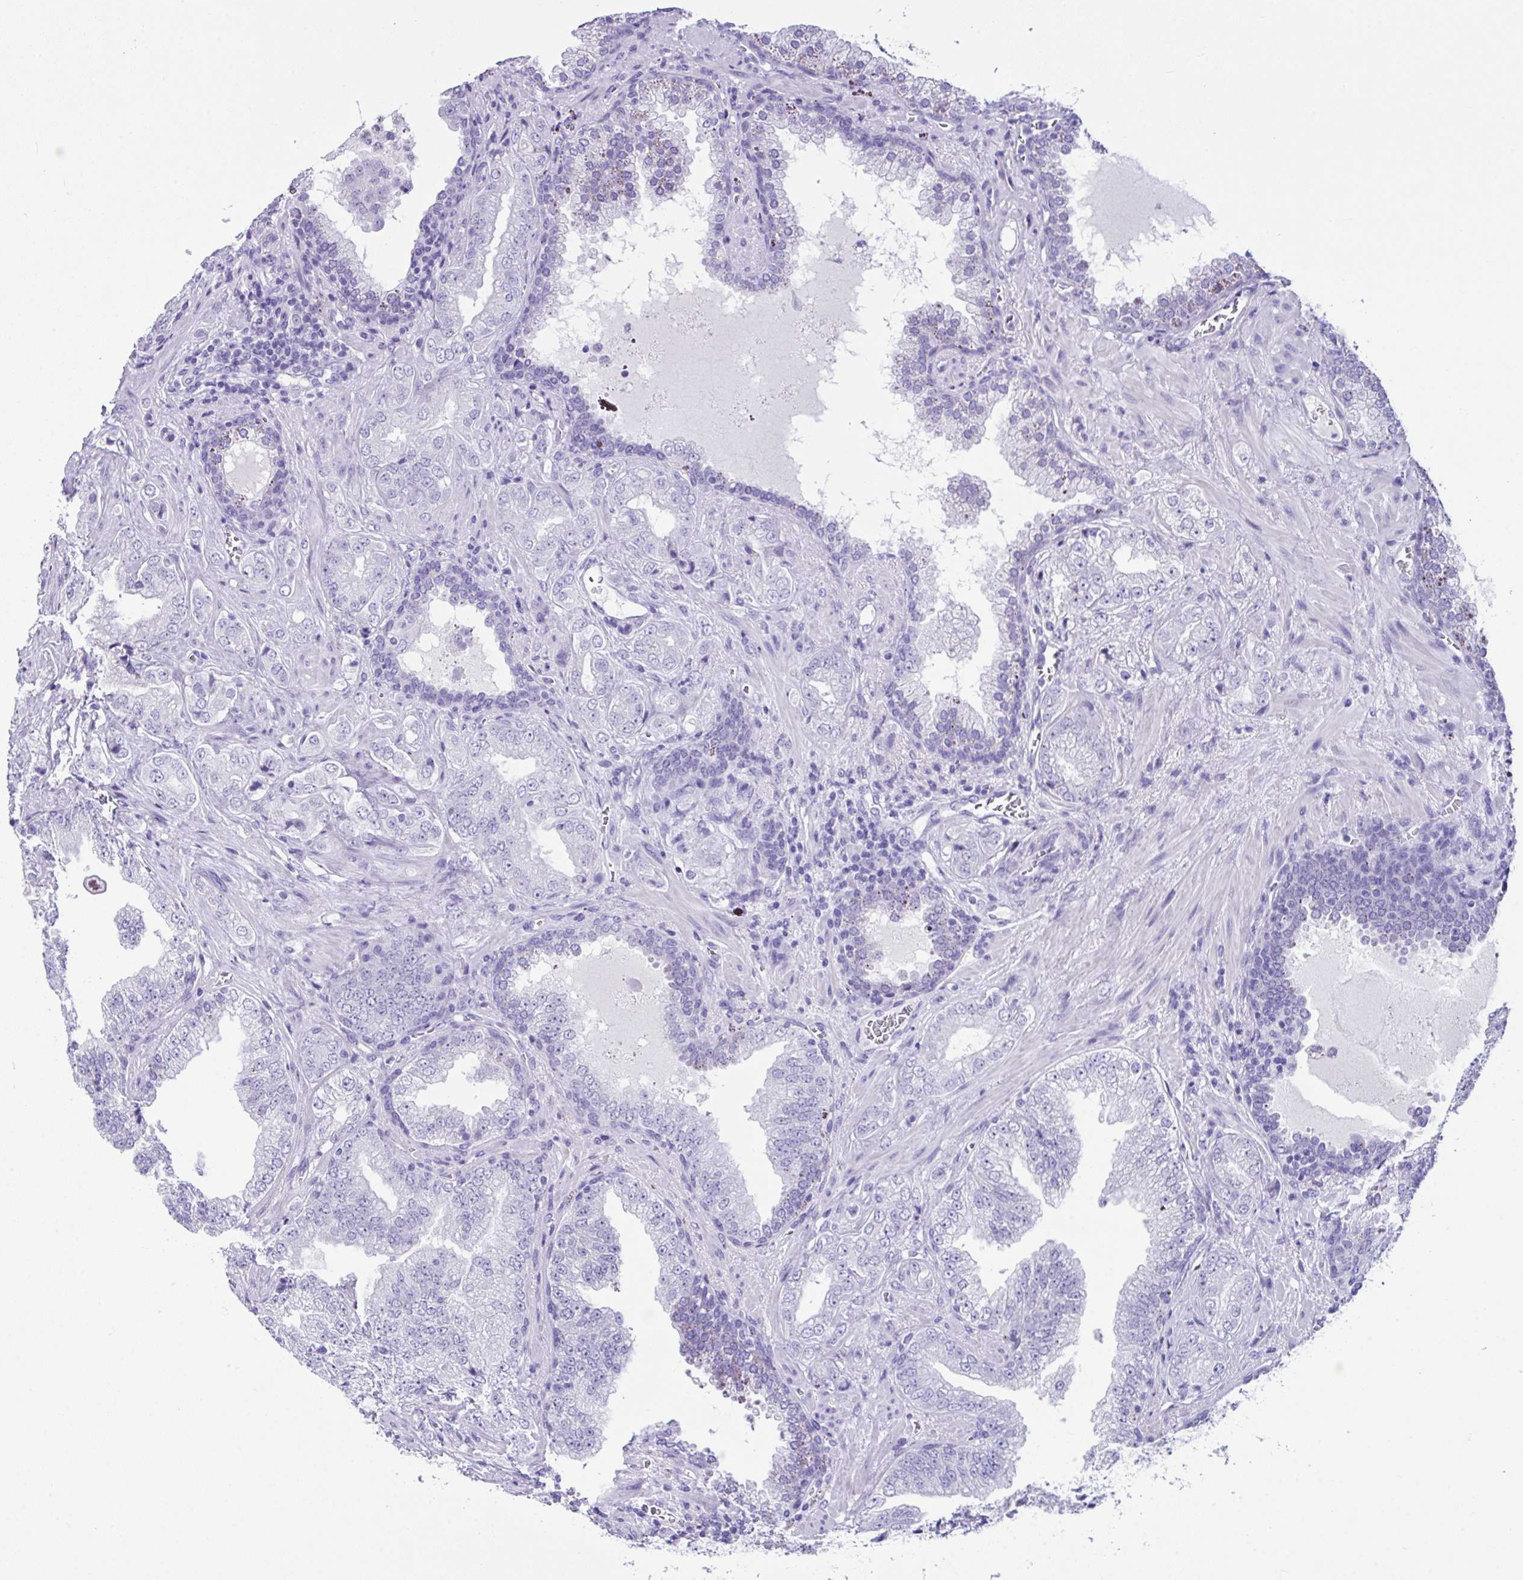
{"staining": {"intensity": "negative", "quantity": "none", "location": "none"}, "tissue": "prostate cancer", "cell_type": "Tumor cells", "image_type": "cancer", "snomed": [{"axis": "morphology", "description": "Adenocarcinoma, High grade"}, {"axis": "topography", "description": "Prostate"}], "caption": "A histopathology image of human high-grade adenocarcinoma (prostate) is negative for staining in tumor cells.", "gene": "LGALS4", "patient": {"sex": "male", "age": 67}}